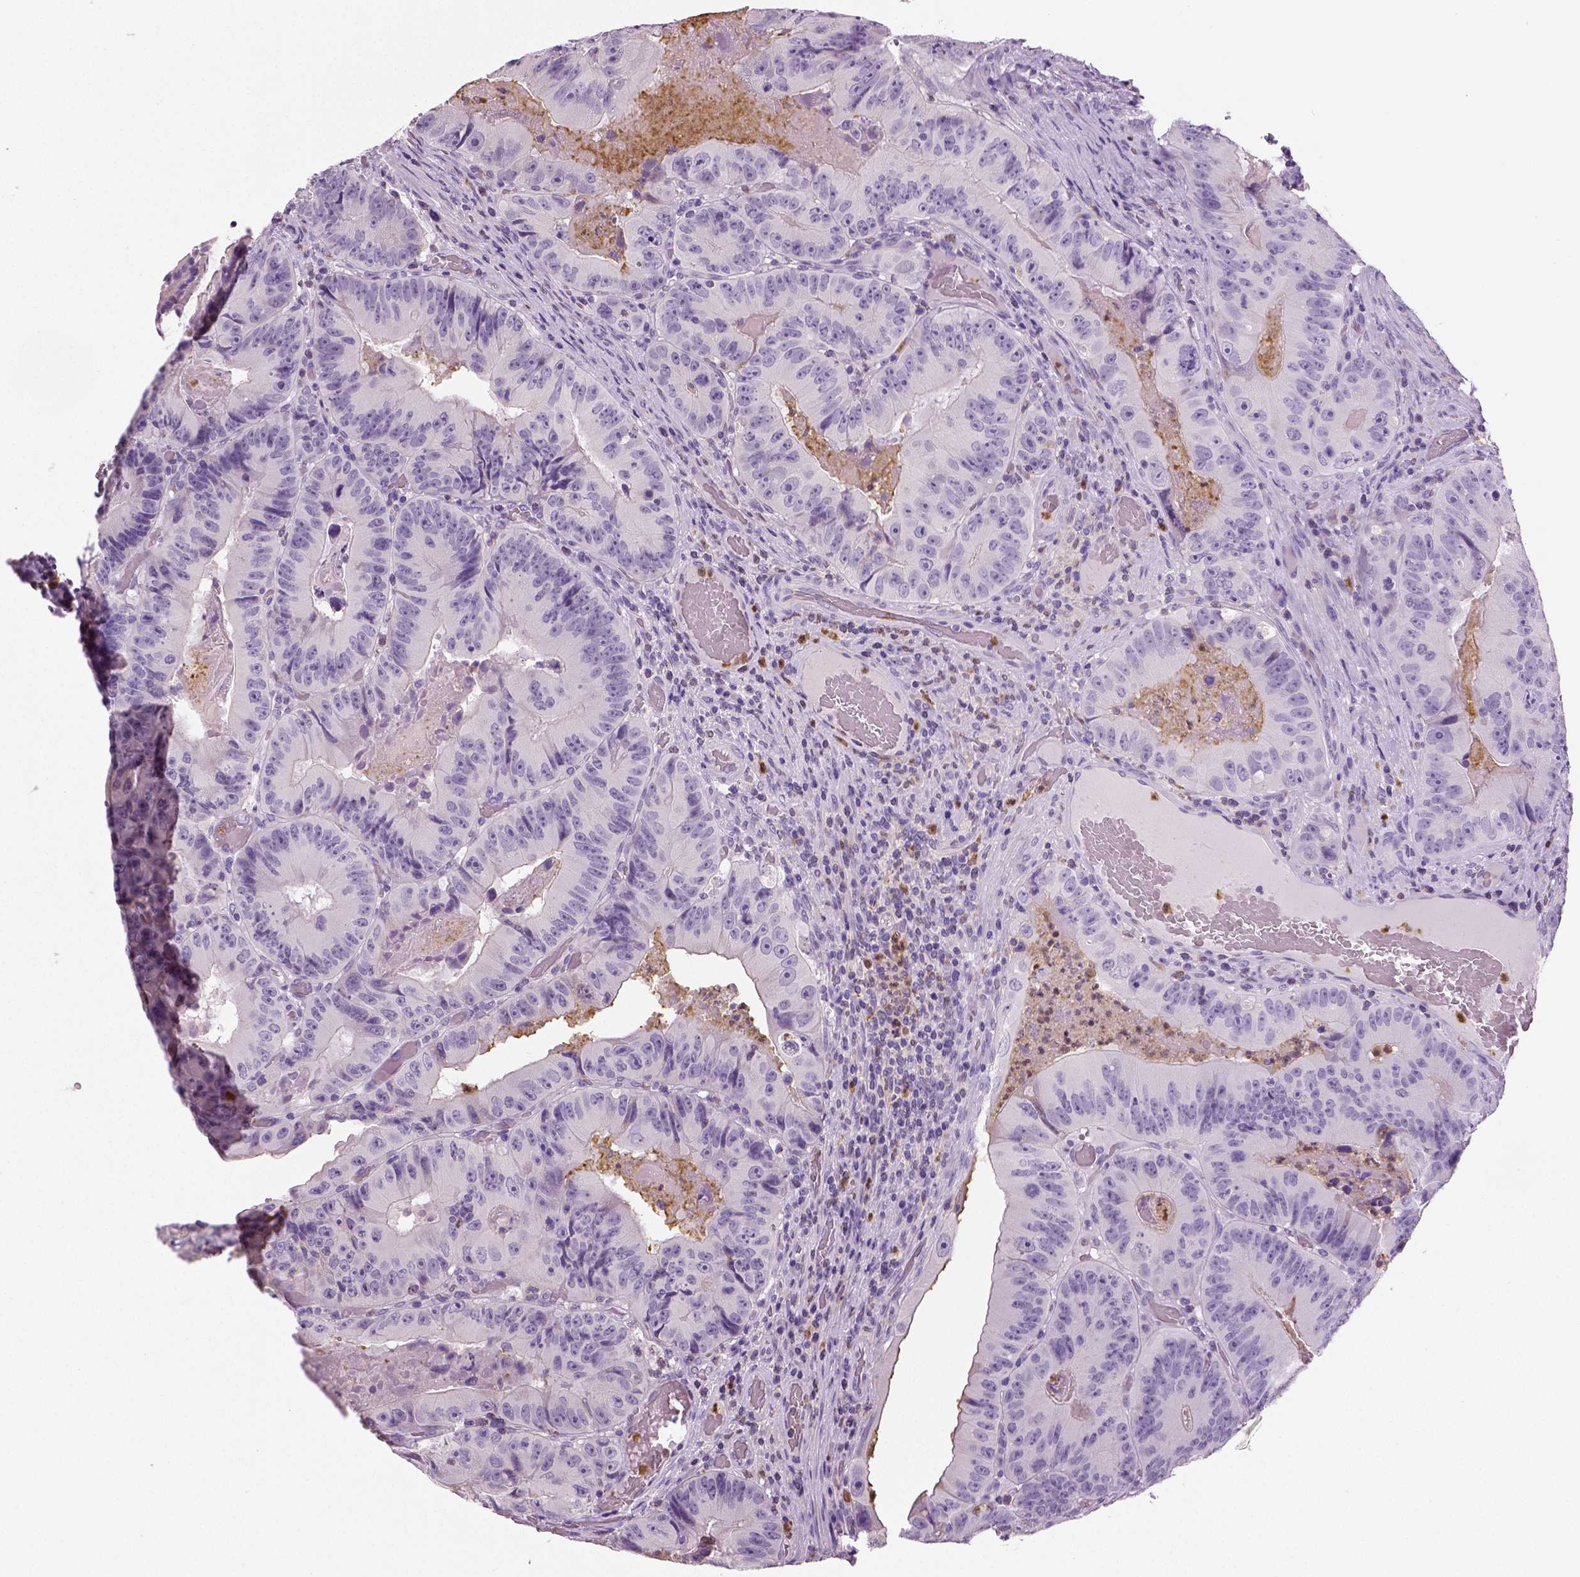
{"staining": {"intensity": "negative", "quantity": "none", "location": "none"}, "tissue": "colorectal cancer", "cell_type": "Tumor cells", "image_type": "cancer", "snomed": [{"axis": "morphology", "description": "Adenocarcinoma, NOS"}, {"axis": "topography", "description": "Colon"}], "caption": "IHC photomicrograph of human colorectal cancer stained for a protein (brown), which displays no positivity in tumor cells. Nuclei are stained in blue.", "gene": "NECAB2", "patient": {"sex": "female", "age": 86}}